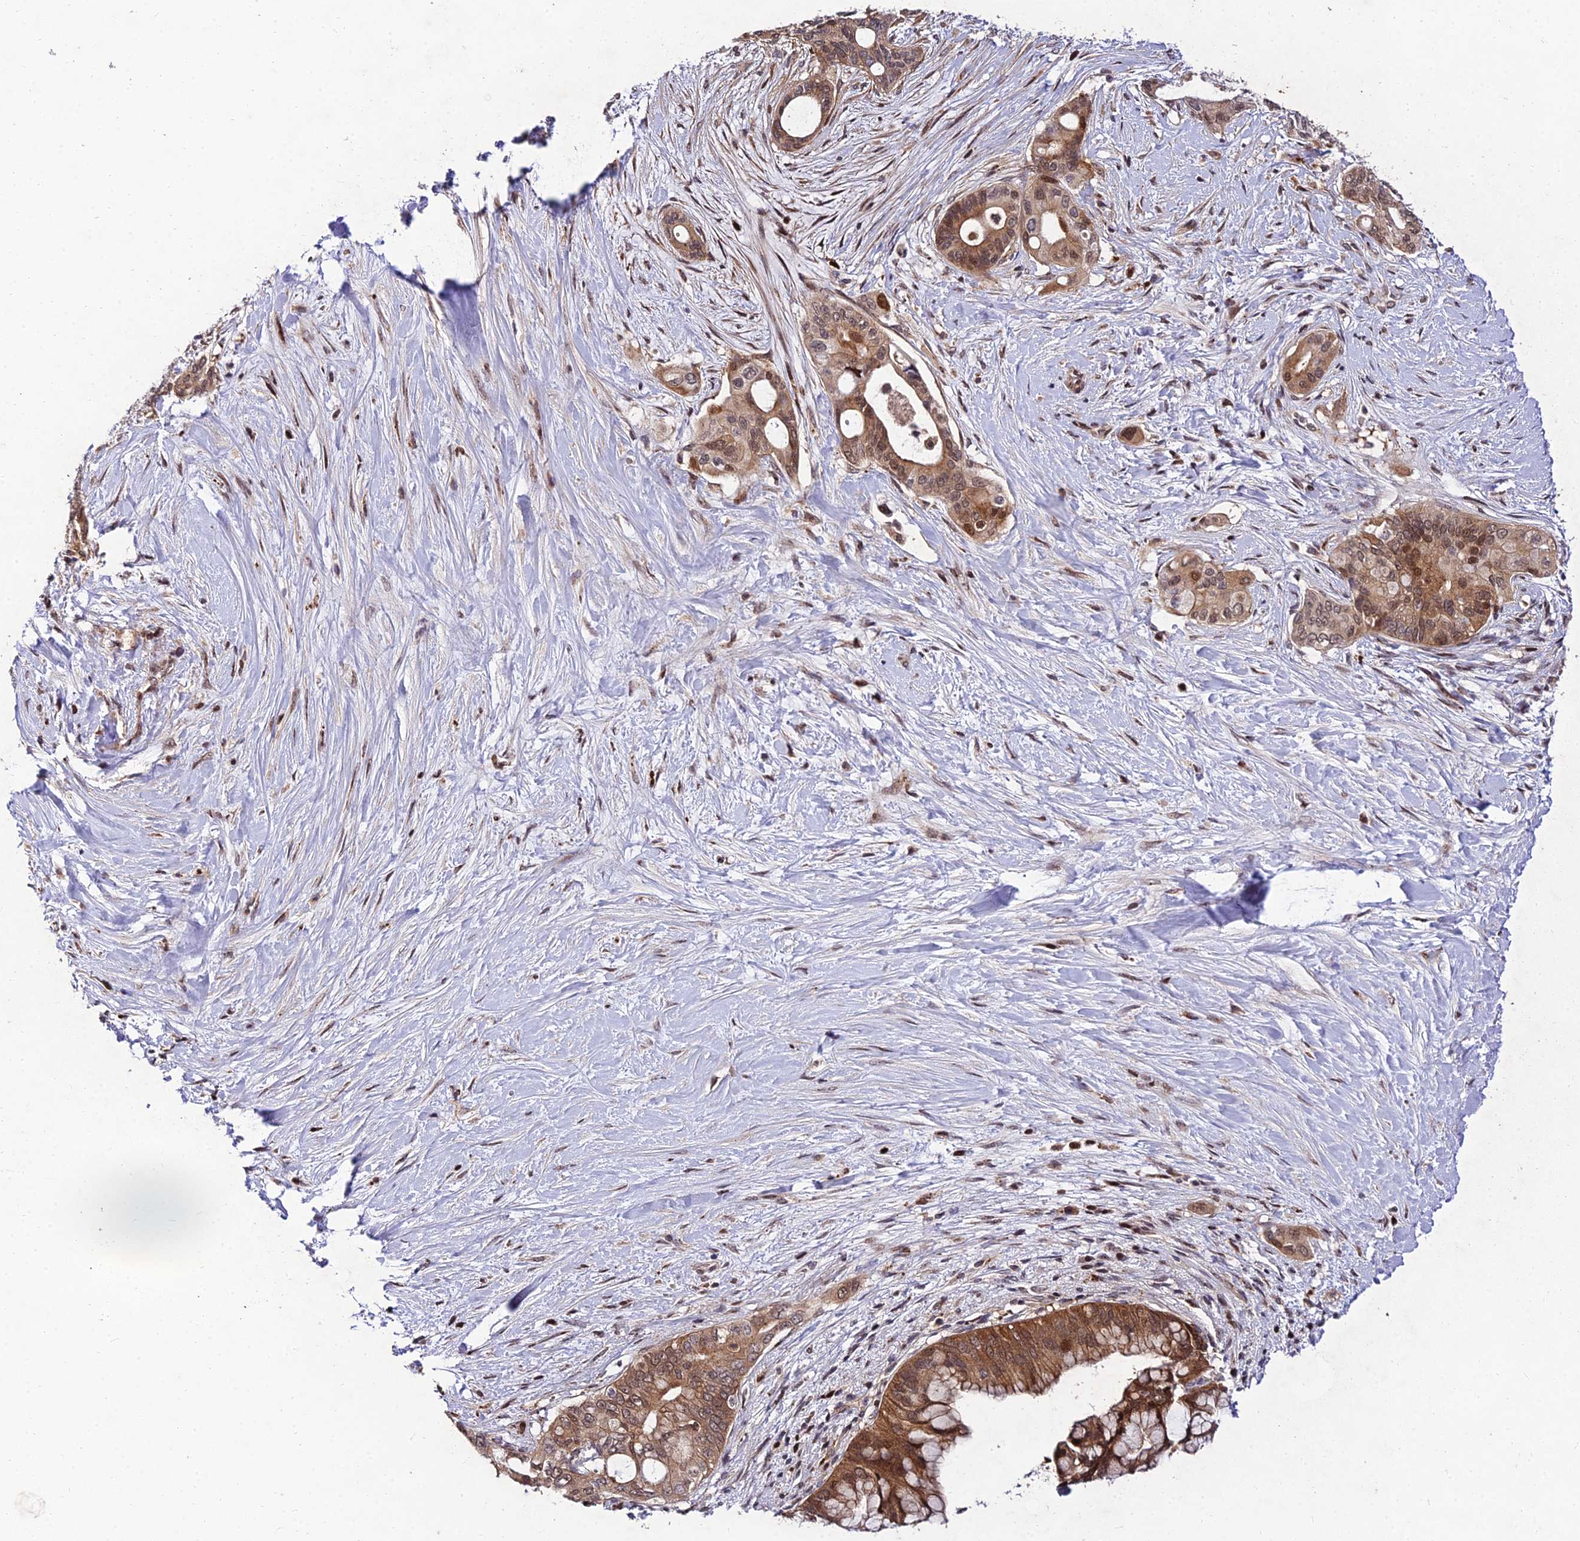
{"staining": {"intensity": "moderate", "quantity": ">75%", "location": "cytoplasmic/membranous,nuclear"}, "tissue": "pancreatic cancer", "cell_type": "Tumor cells", "image_type": "cancer", "snomed": [{"axis": "morphology", "description": "Adenocarcinoma, NOS"}, {"axis": "topography", "description": "Pancreas"}], "caption": "This photomicrograph demonstrates IHC staining of human pancreatic adenocarcinoma, with medium moderate cytoplasmic/membranous and nuclear staining in about >75% of tumor cells.", "gene": "MKKS", "patient": {"sex": "male", "age": 46}}